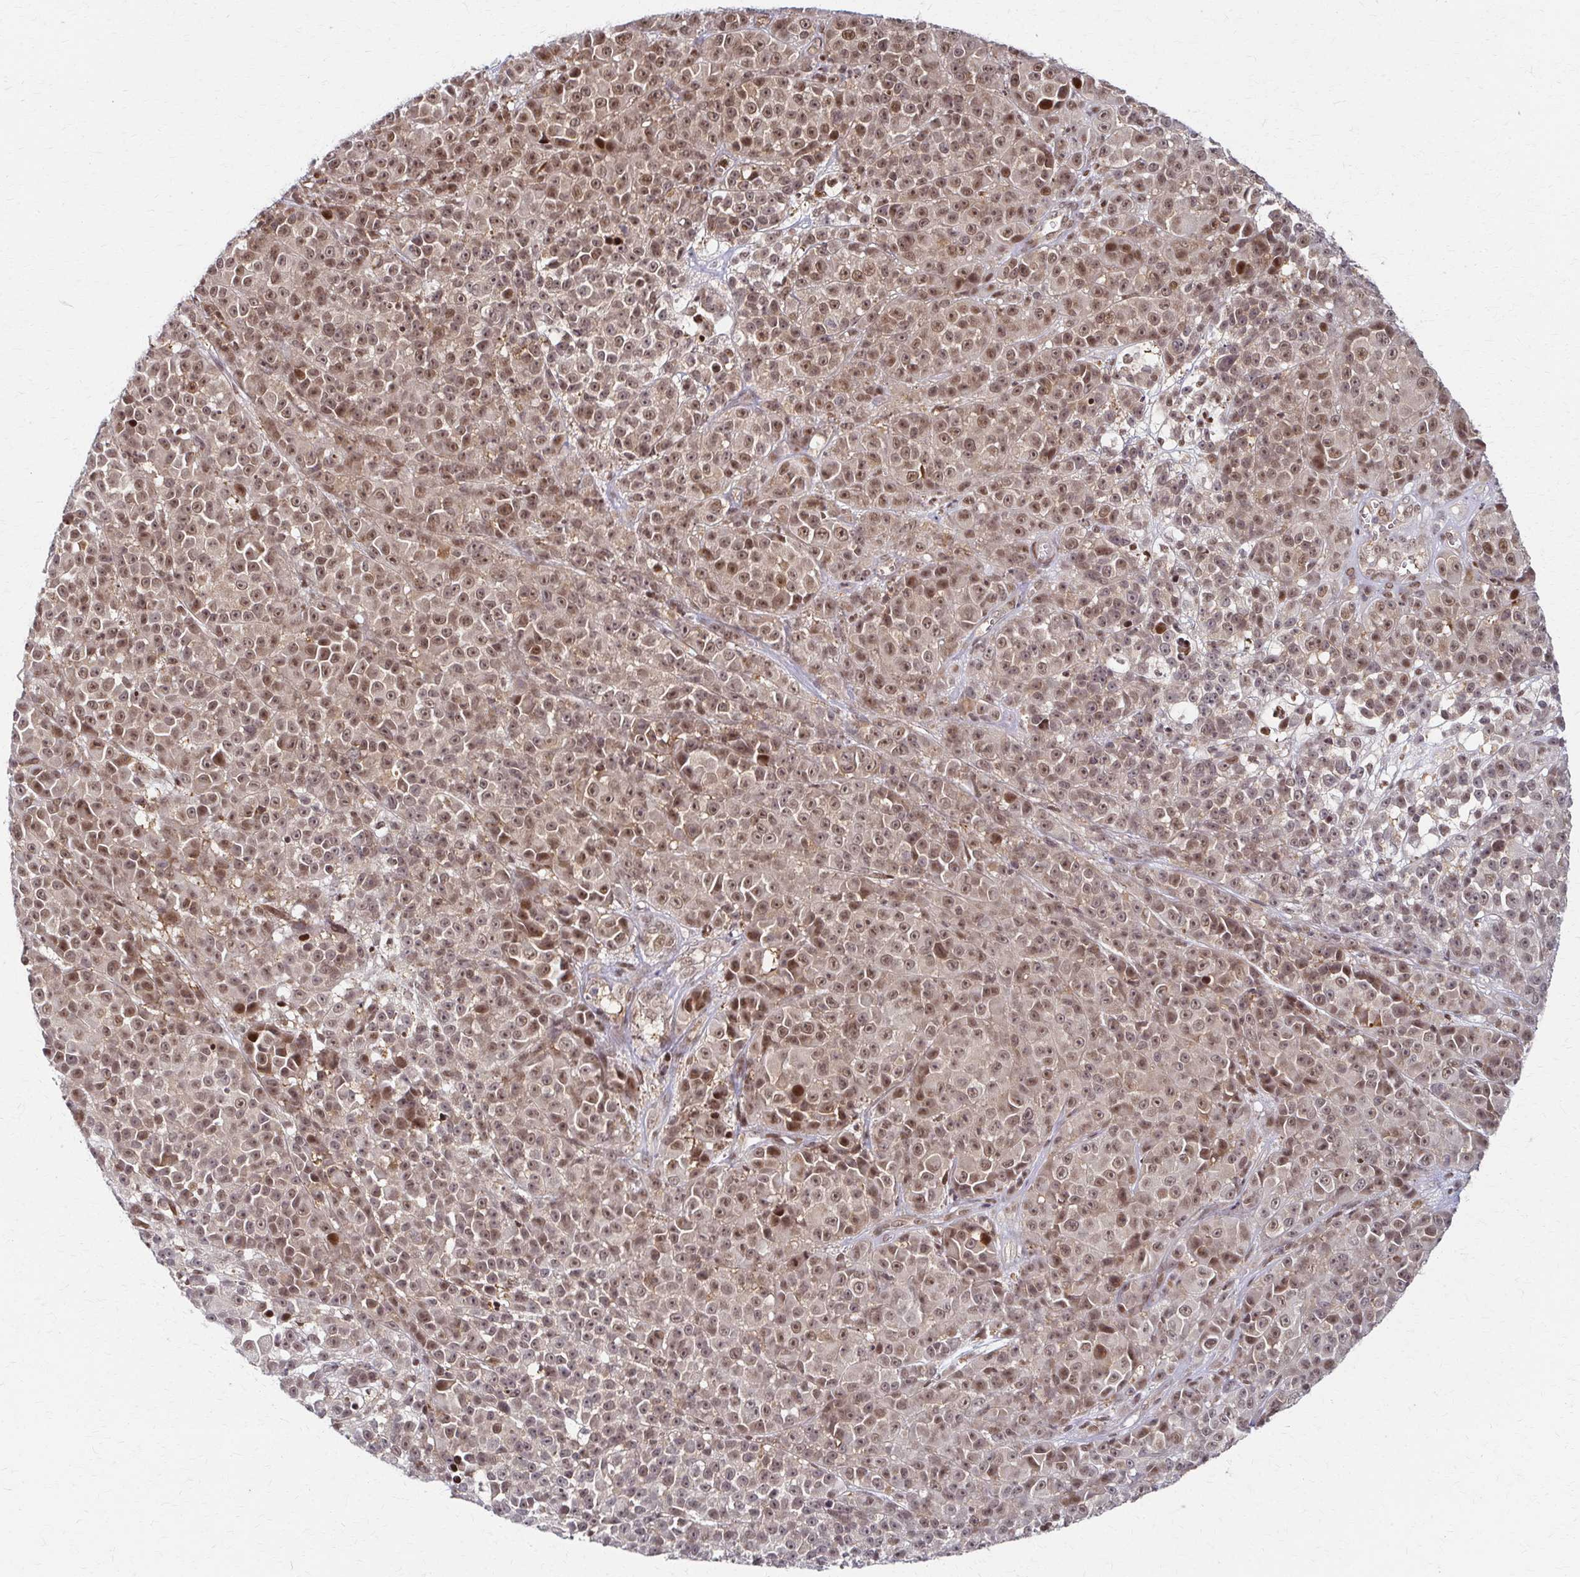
{"staining": {"intensity": "moderate", "quantity": ">75%", "location": "nuclear"}, "tissue": "melanoma", "cell_type": "Tumor cells", "image_type": "cancer", "snomed": [{"axis": "morphology", "description": "Malignant melanoma, NOS"}, {"axis": "topography", "description": "Skin"}, {"axis": "topography", "description": "Skin of back"}], "caption": "Malignant melanoma was stained to show a protein in brown. There is medium levels of moderate nuclear staining in approximately >75% of tumor cells. The protein is stained brown, and the nuclei are stained in blue (DAB IHC with brightfield microscopy, high magnification).", "gene": "PSMD7", "patient": {"sex": "male", "age": 91}}